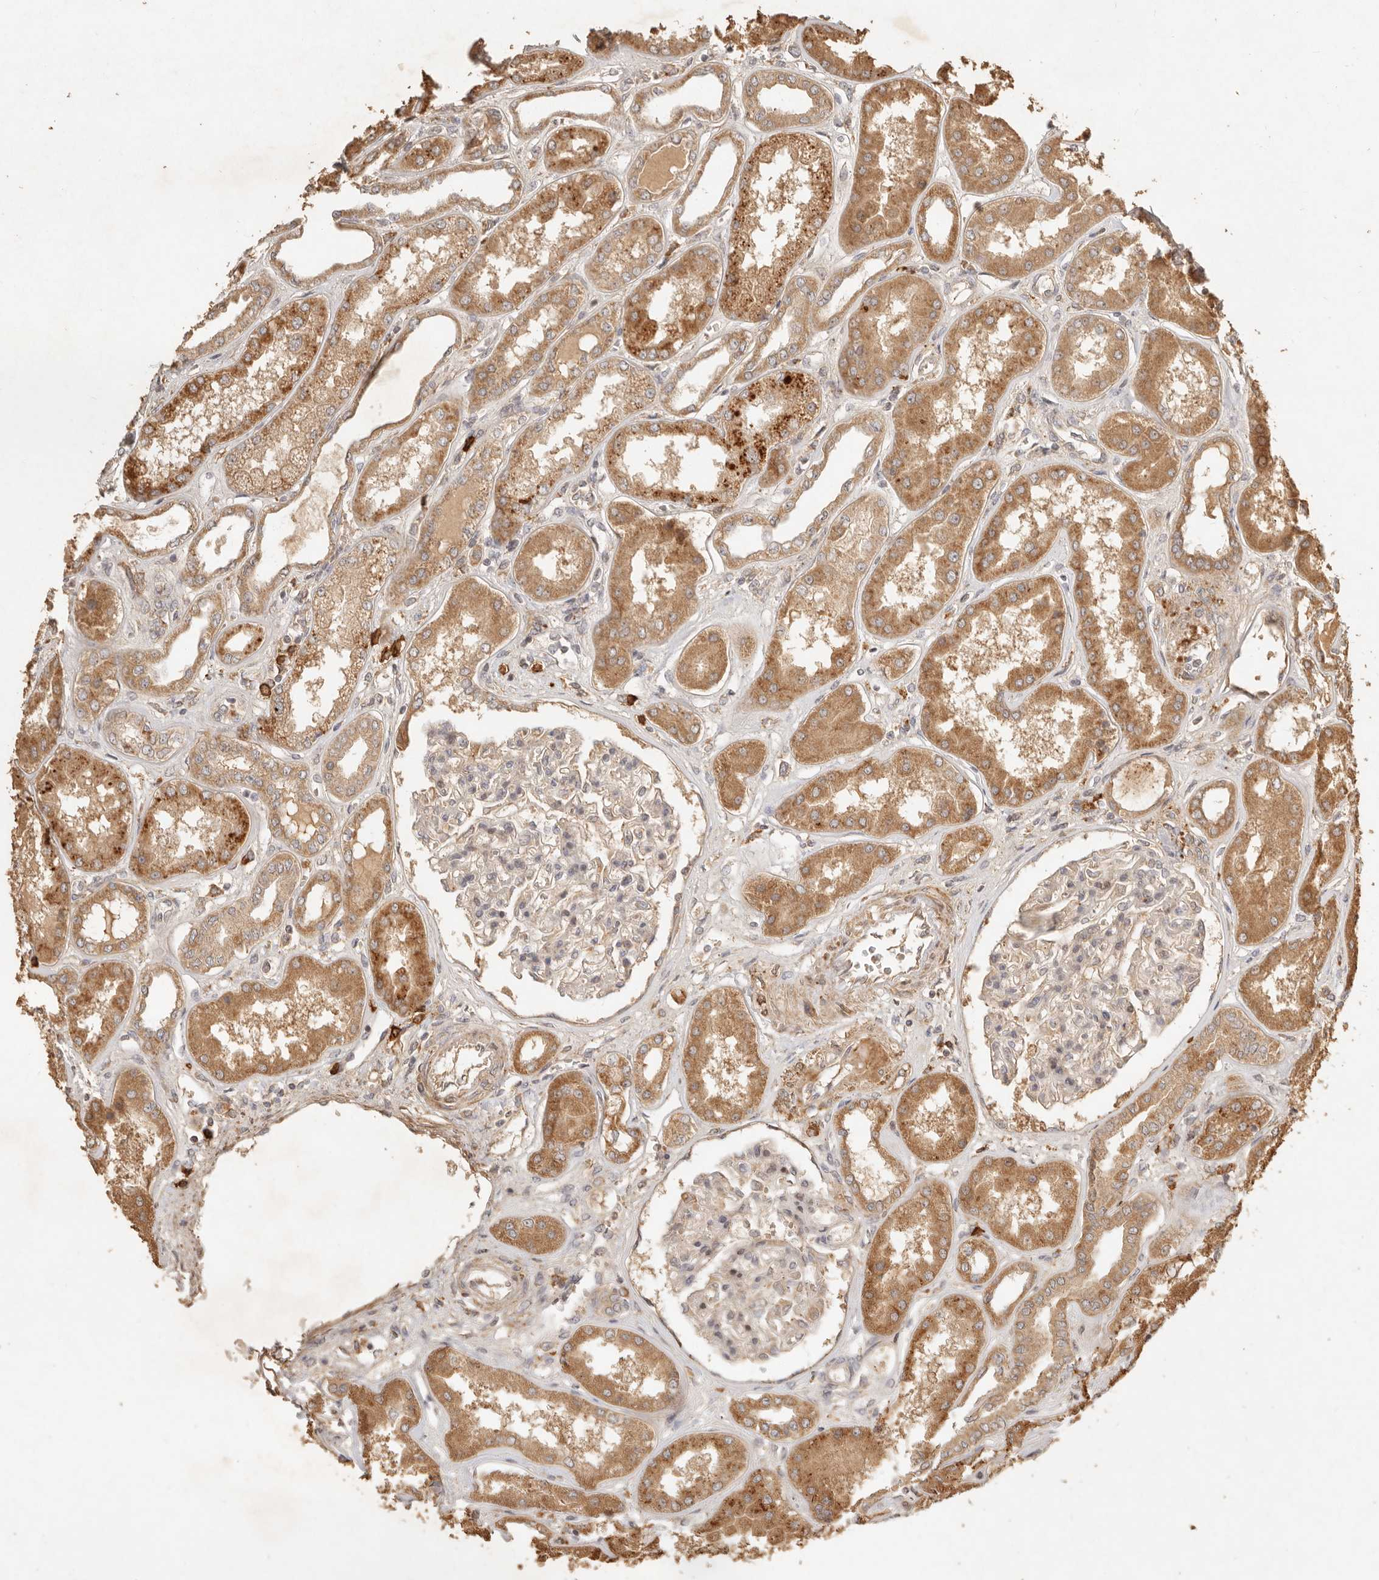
{"staining": {"intensity": "weak", "quantity": "25%-75%", "location": "cytoplasmic/membranous"}, "tissue": "kidney", "cell_type": "Cells in glomeruli", "image_type": "normal", "snomed": [{"axis": "morphology", "description": "Normal tissue, NOS"}, {"axis": "topography", "description": "Kidney"}], "caption": "The histopathology image demonstrates staining of normal kidney, revealing weak cytoplasmic/membranous protein positivity (brown color) within cells in glomeruli.", "gene": "CLEC4C", "patient": {"sex": "female", "age": 56}}